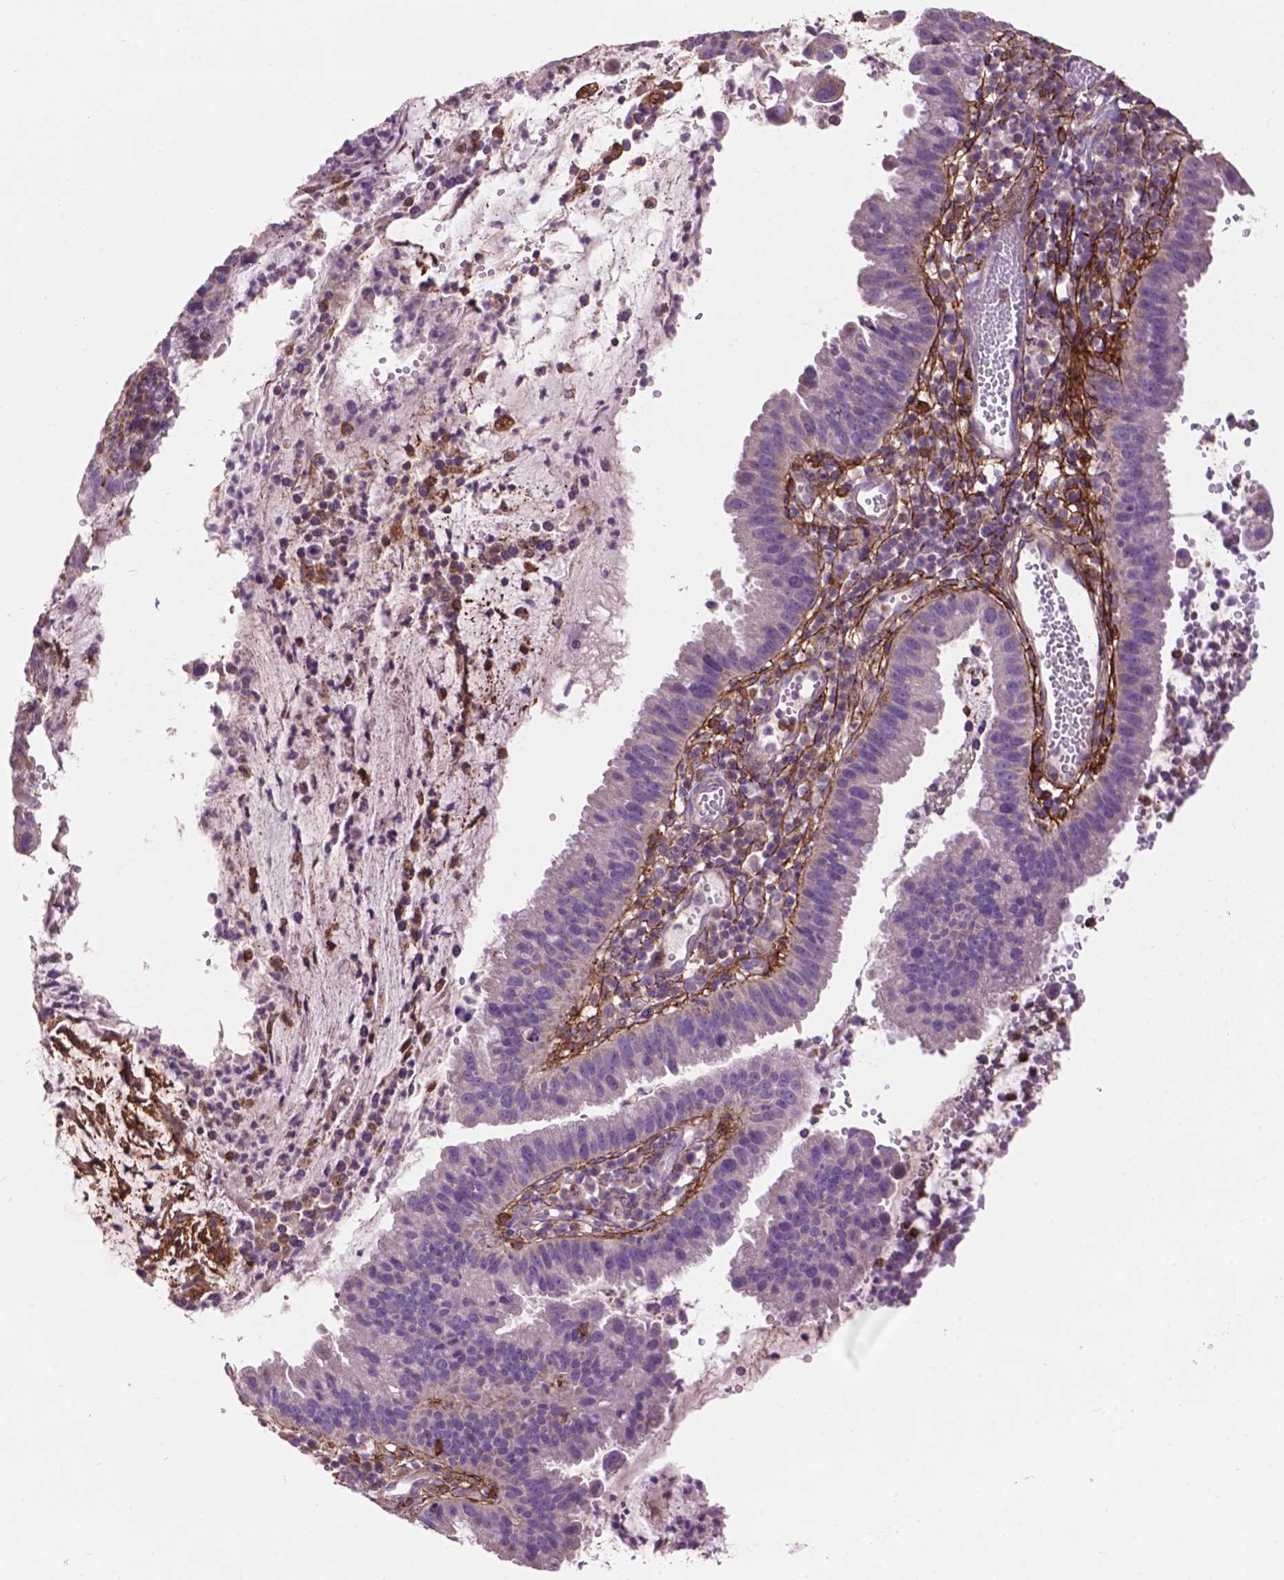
{"staining": {"intensity": "negative", "quantity": "none", "location": "none"}, "tissue": "cervical cancer", "cell_type": "Tumor cells", "image_type": "cancer", "snomed": [{"axis": "morphology", "description": "Adenocarcinoma, NOS"}, {"axis": "topography", "description": "Cervix"}], "caption": "An immunohistochemistry (IHC) image of cervical adenocarcinoma is shown. There is no staining in tumor cells of cervical adenocarcinoma. (DAB (3,3'-diaminobenzidine) immunohistochemistry, high magnification).", "gene": "LRRC3C", "patient": {"sex": "female", "age": 34}}